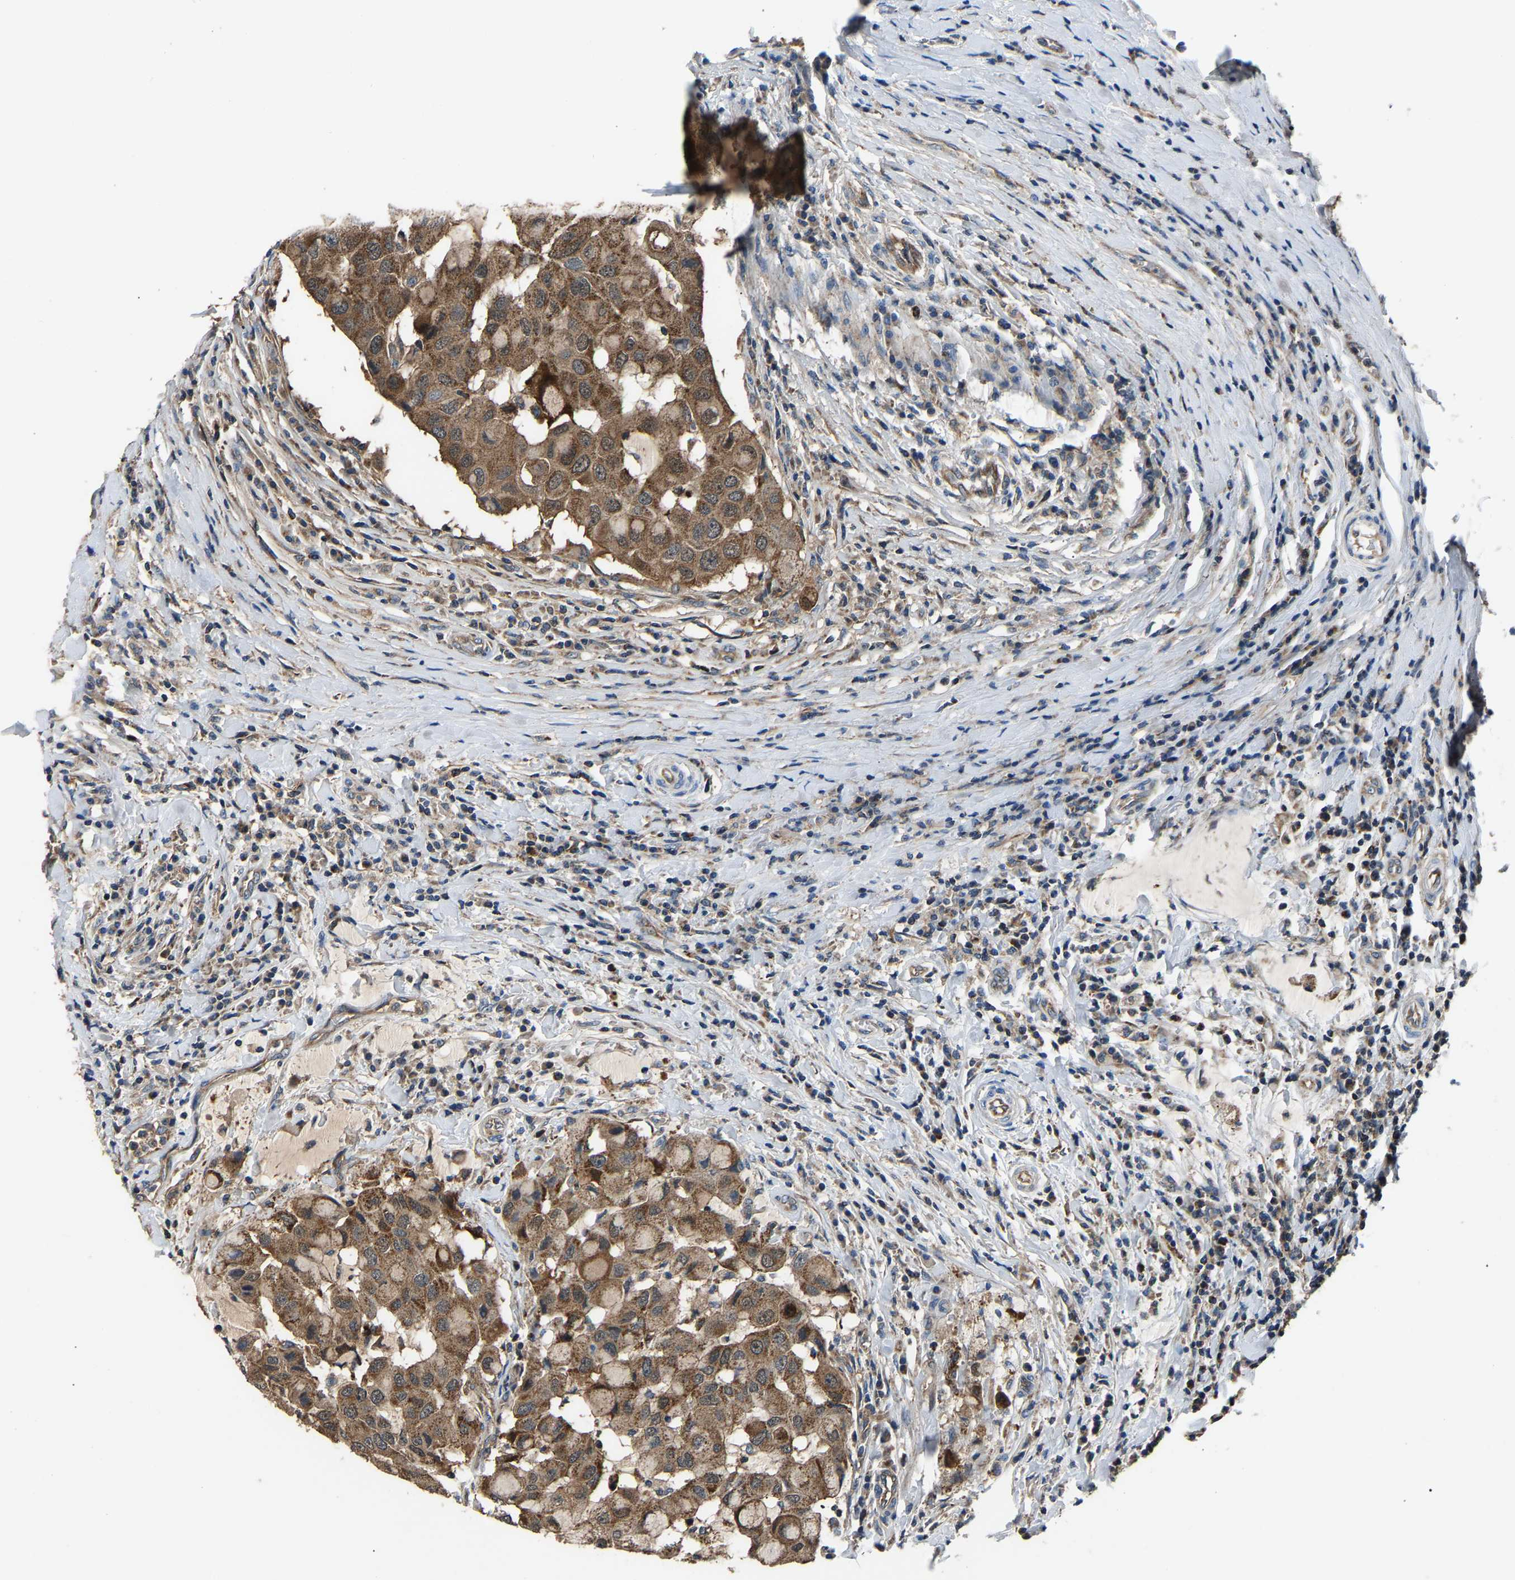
{"staining": {"intensity": "moderate", "quantity": ">75%", "location": "cytoplasmic/membranous"}, "tissue": "breast cancer", "cell_type": "Tumor cells", "image_type": "cancer", "snomed": [{"axis": "morphology", "description": "Duct carcinoma"}, {"axis": "topography", "description": "Breast"}], "caption": "Protein expression by immunohistochemistry (IHC) reveals moderate cytoplasmic/membranous positivity in about >75% of tumor cells in breast cancer.", "gene": "GGCT", "patient": {"sex": "female", "age": 27}}